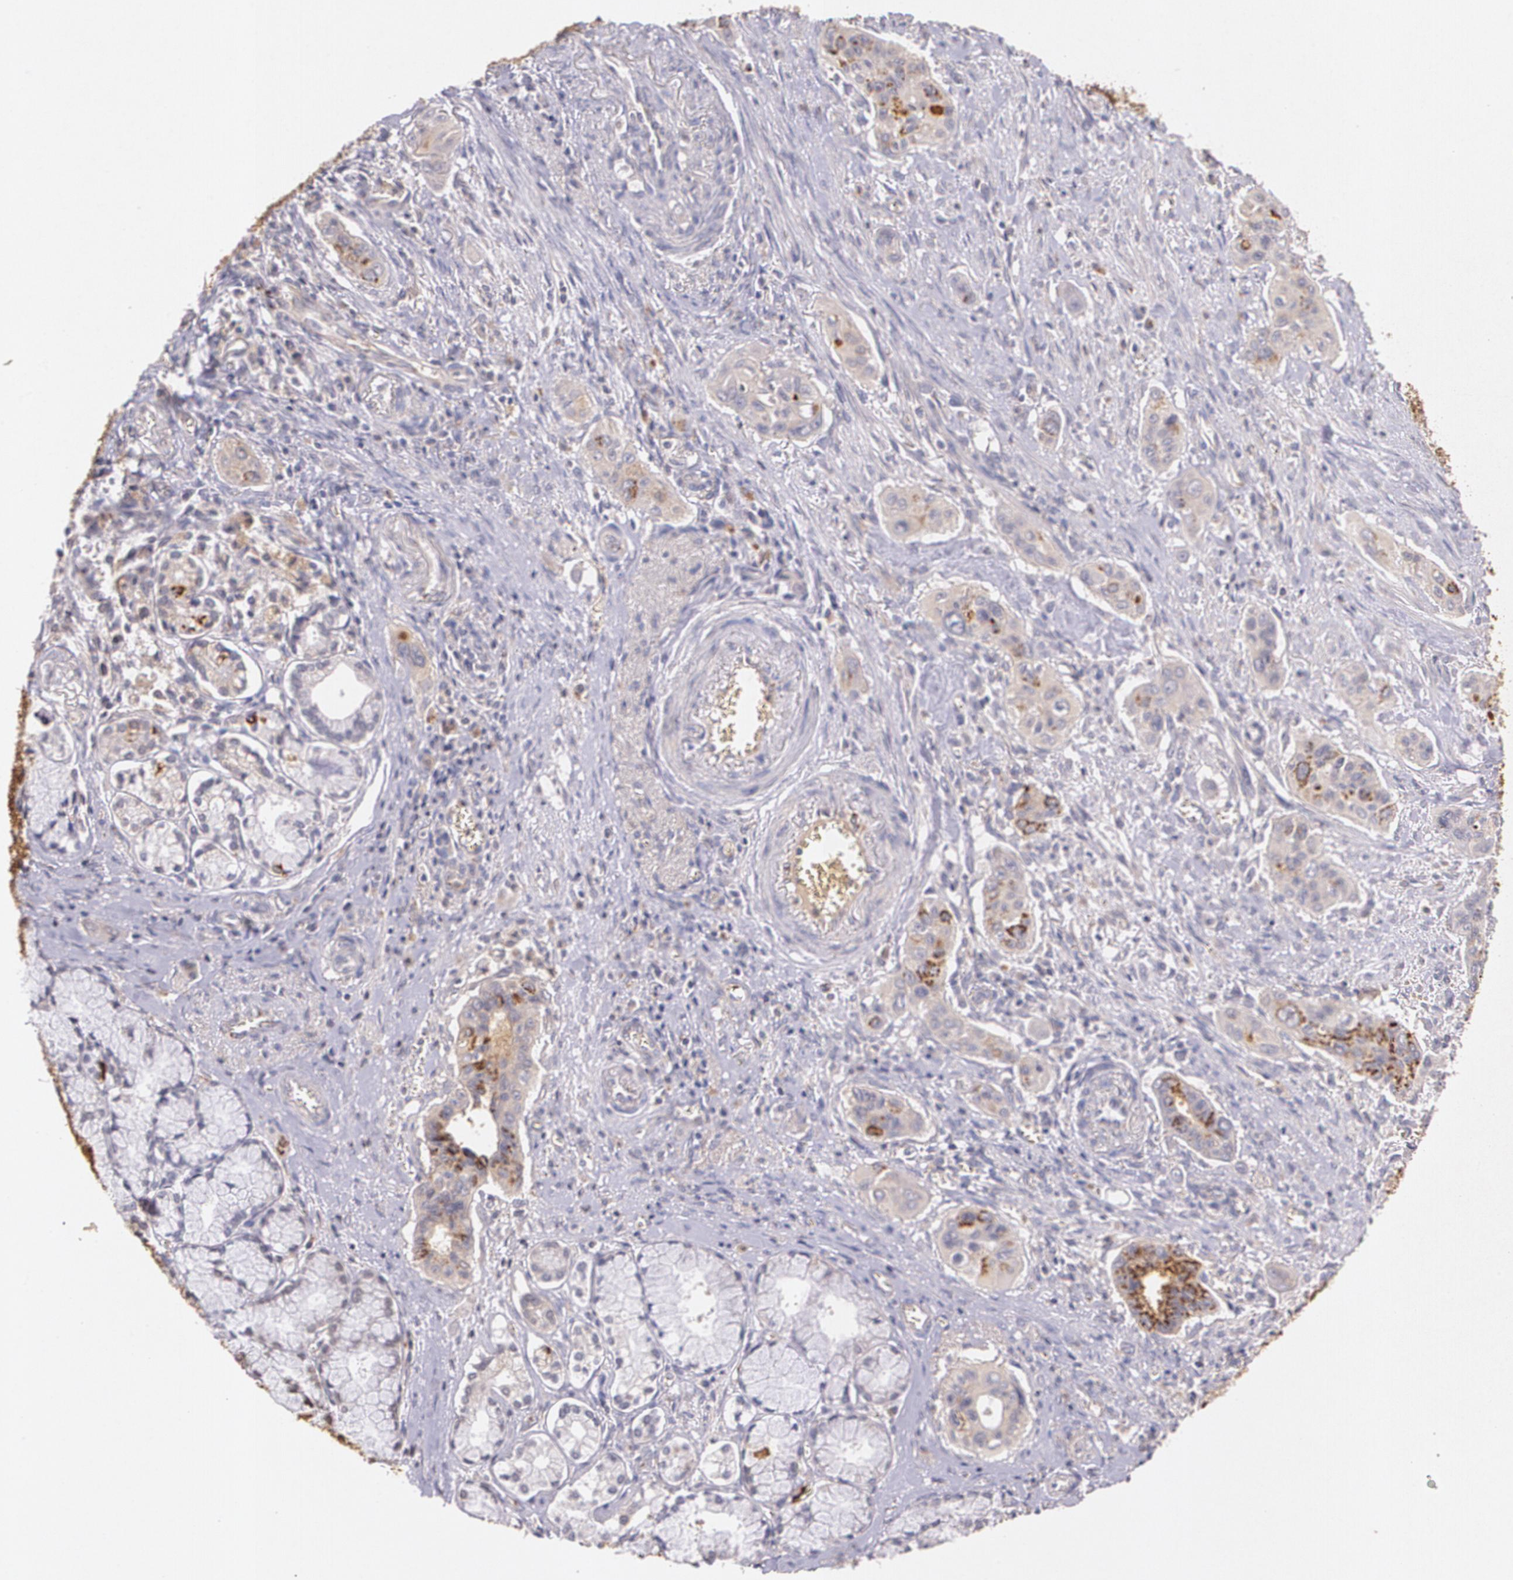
{"staining": {"intensity": "weak", "quantity": ">75%", "location": "cytoplasmic/membranous"}, "tissue": "pancreatic cancer", "cell_type": "Tumor cells", "image_type": "cancer", "snomed": [{"axis": "morphology", "description": "Adenocarcinoma, NOS"}, {"axis": "topography", "description": "Pancreas"}], "caption": "Weak cytoplasmic/membranous expression is appreciated in about >75% of tumor cells in pancreatic adenocarcinoma. The staining was performed using DAB to visualize the protein expression in brown, while the nuclei were stained in blue with hematoxylin (Magnification: 20x).", "gene": "TM4SF1", "patient": {"sex": "male", "age": 77}}